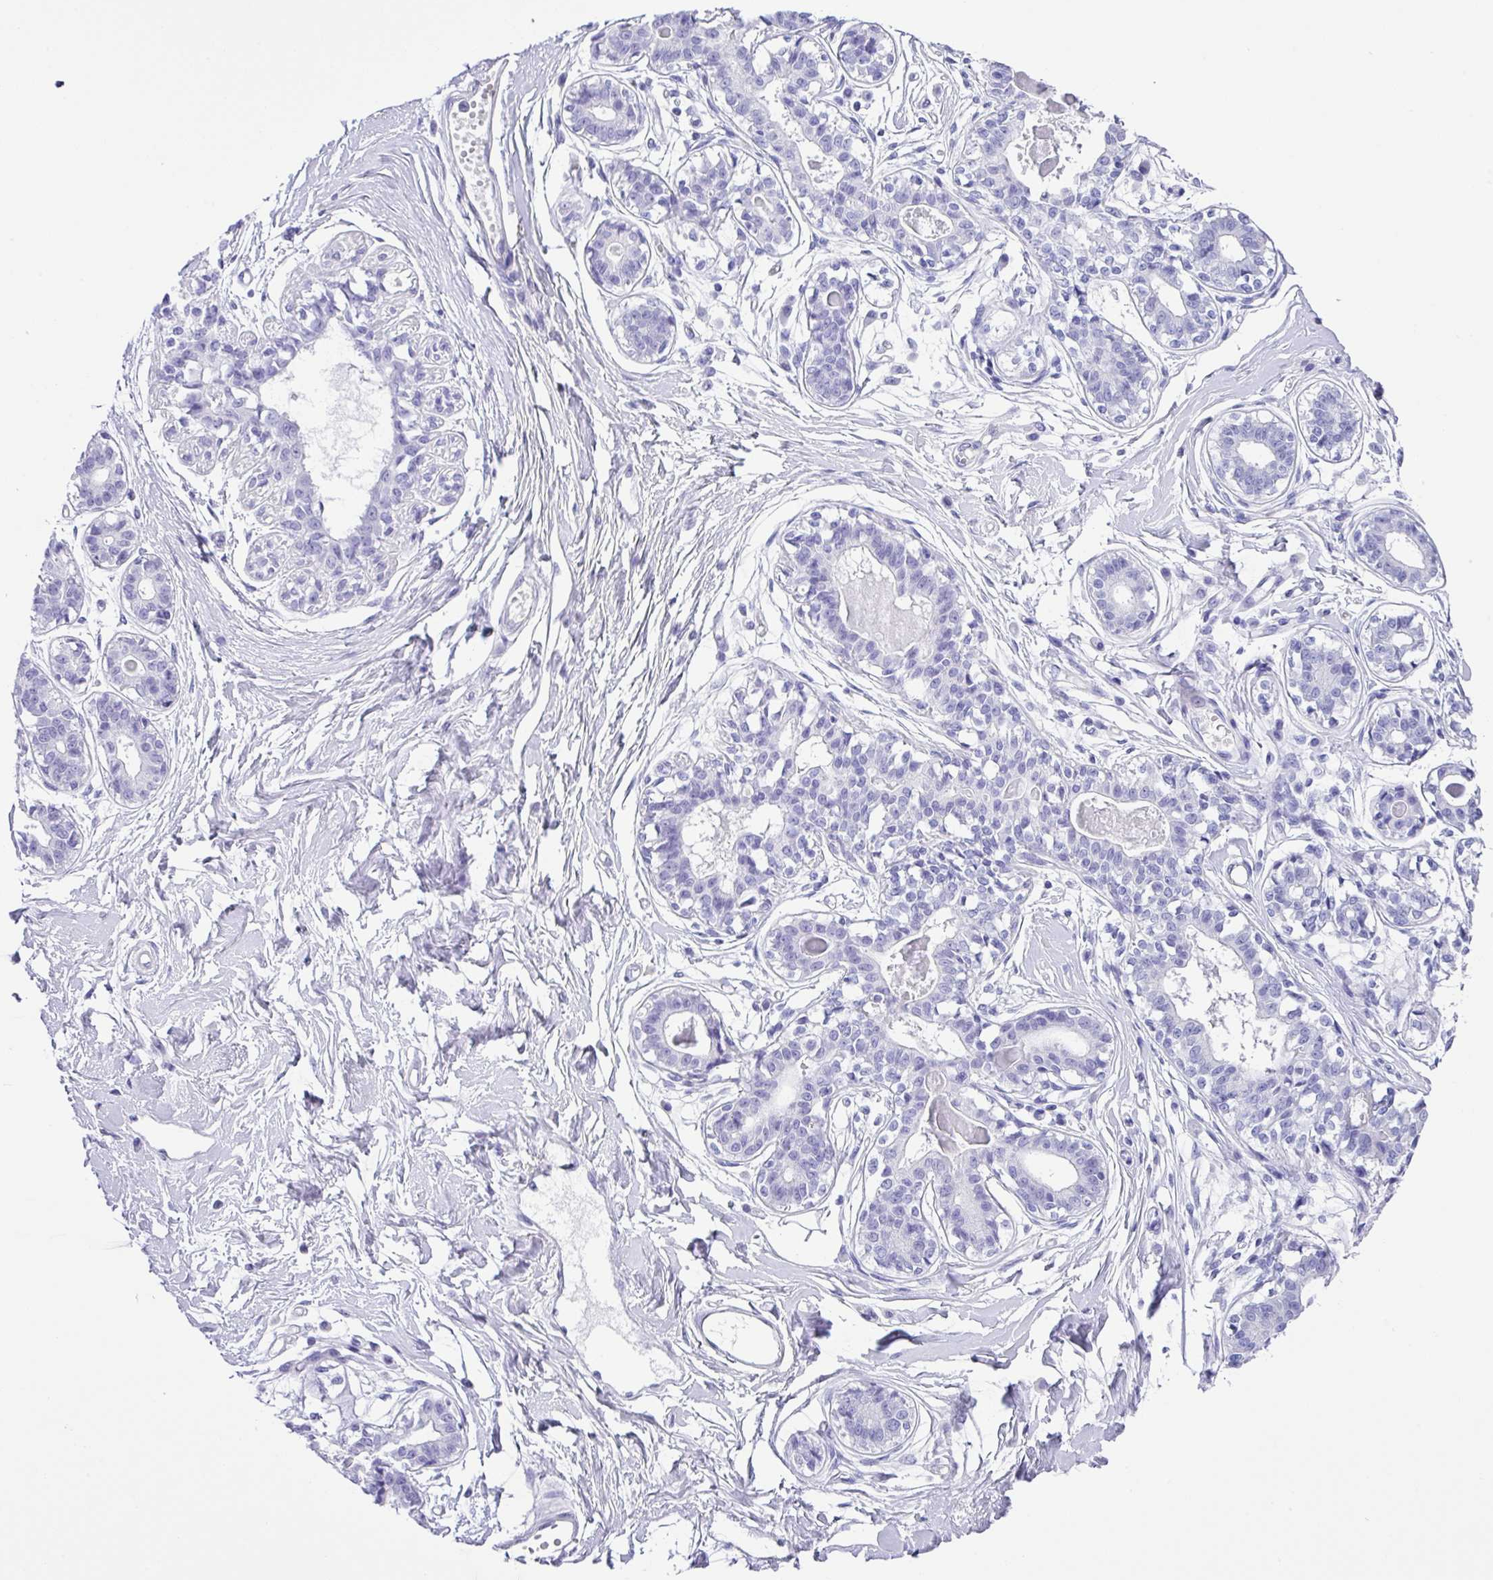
{"staining": {"intensity": "negative", "quantity": "none", "location": "none"}, "tissue": "breast", "cell_type": "Adipocytes", "image_type": "normal", "snomed": [{"axis": "morphology", "description": "Normal tissue, NOS"}, {"axis": "topography", "description": "Breast"}], "caption": "There is no significant staining in adipocytes of breast. (Stains: DAB immunohistochemistry with hematoxylin counter stain, Microscopy: brightfield microscopy at high magnification).", "gene": "ZG16", "patient": {"sex": "female", "age": 45}}